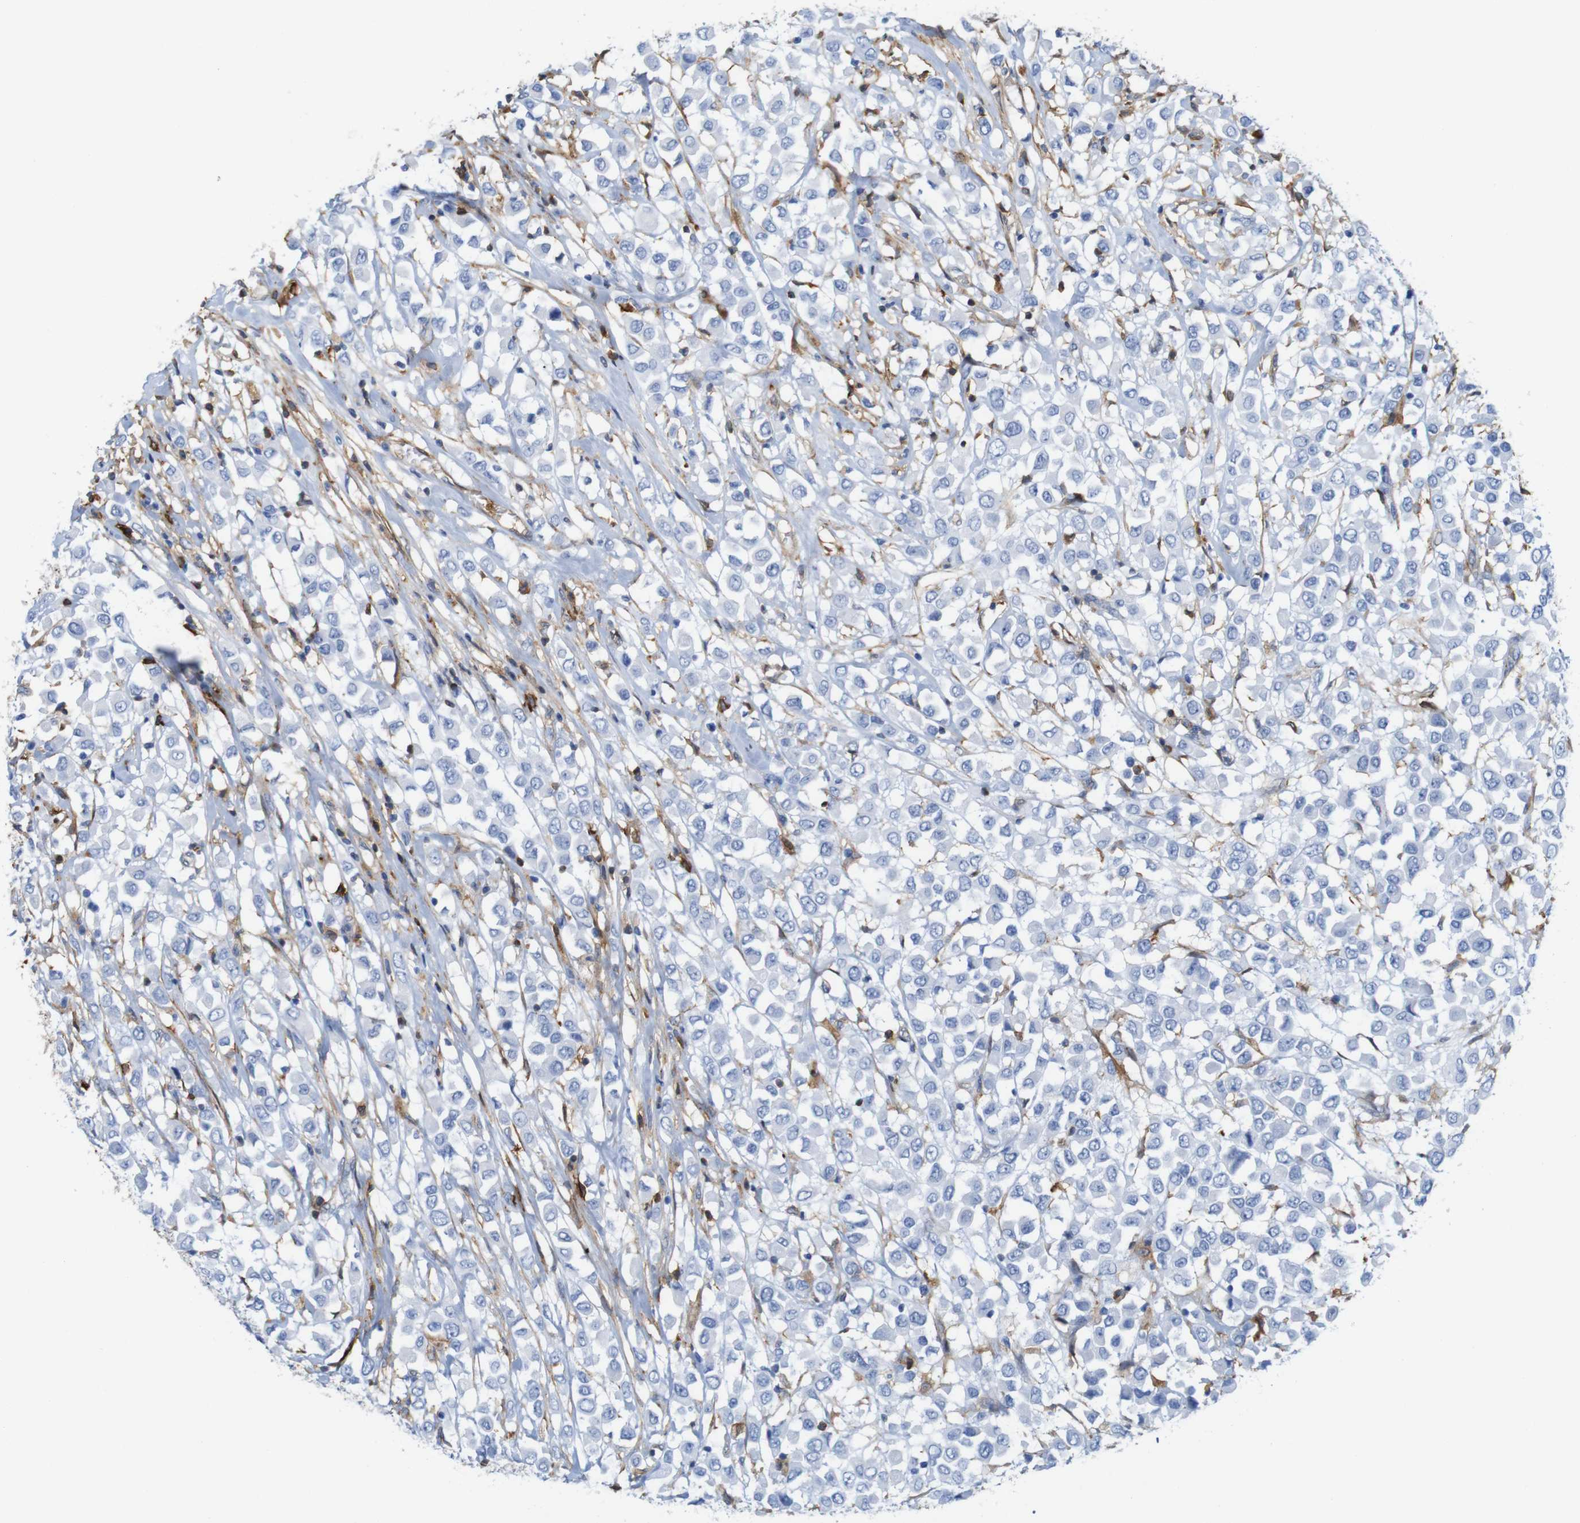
{"staining": {"intensity": "negative", "quantity": "none", "location": "none"}, "tissue": "breast cancer", "cell_type": "Tumor cells", "image_type": "cancer", "snomed": [{"axis": "morphology", "description": "Duct carcinoma"}, {"axis": "topography", "description": "Breast"}], "caption": "An IHC micrograph of breast intraductal carcinoma is shown. There is no staining in tumor cells of breast intraductal carcinoma. Nuclei are stained in blue.", "gene": "ANXA1", "patient": {"sex": "female", "age": 61}}